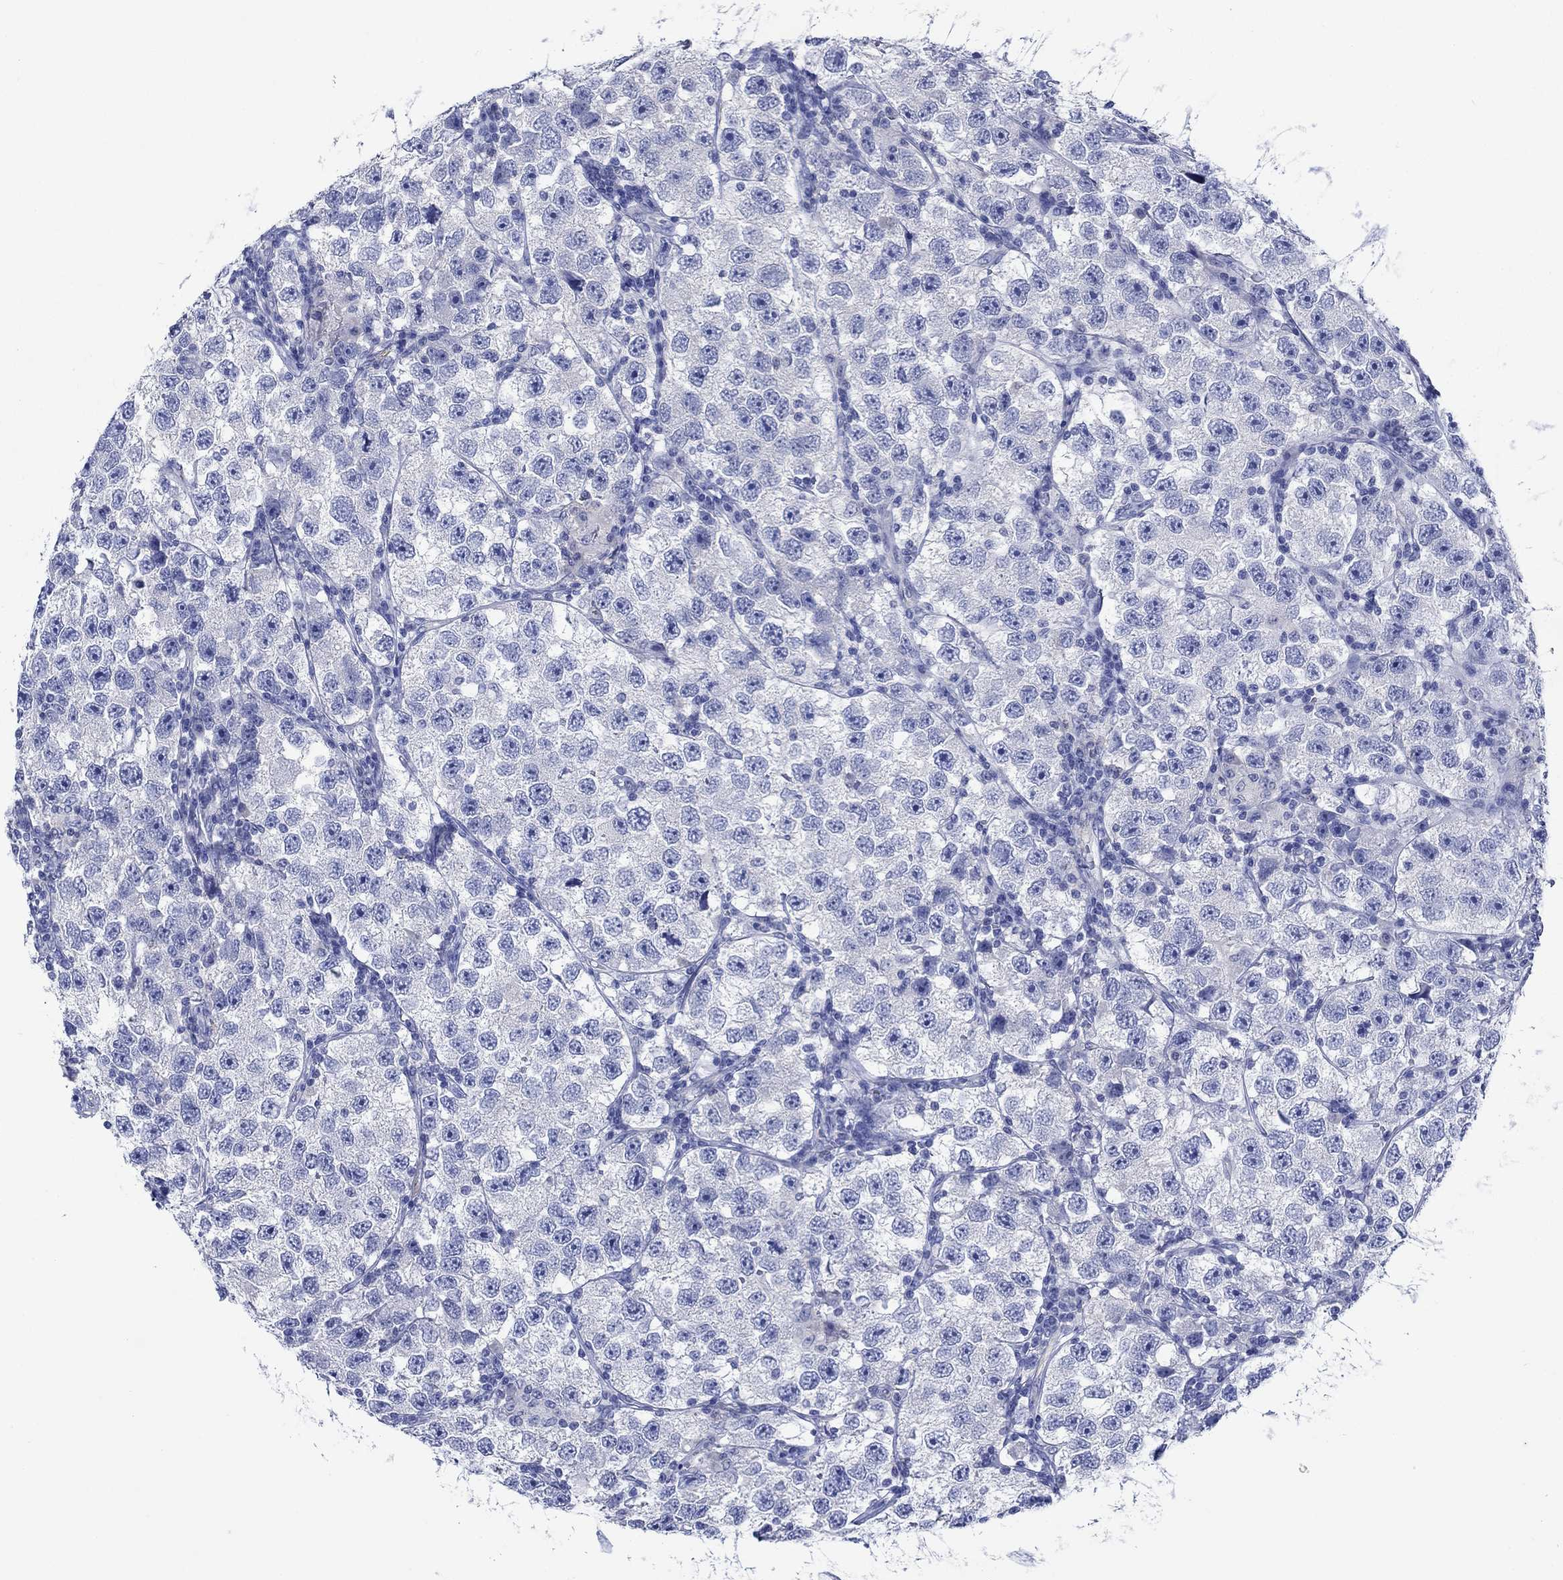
{"staining": {"intensity": "negative", "quantity": "none", "location": "none"}, "tissue": "testis cancer", "cell_type": "Tumor cells", "image_type": "cancer", "snomed": [{"axis": "morphology", "description": "Seminoma, NOS"}, {"axis": "topography", "description": "Testis"}], "caption": "The photomicrograph displays no significant positivity in tumor cells of testis cancer (seminoma).", "gene": "TRIM16", "patient": {"sex": "male", "age": 26}}